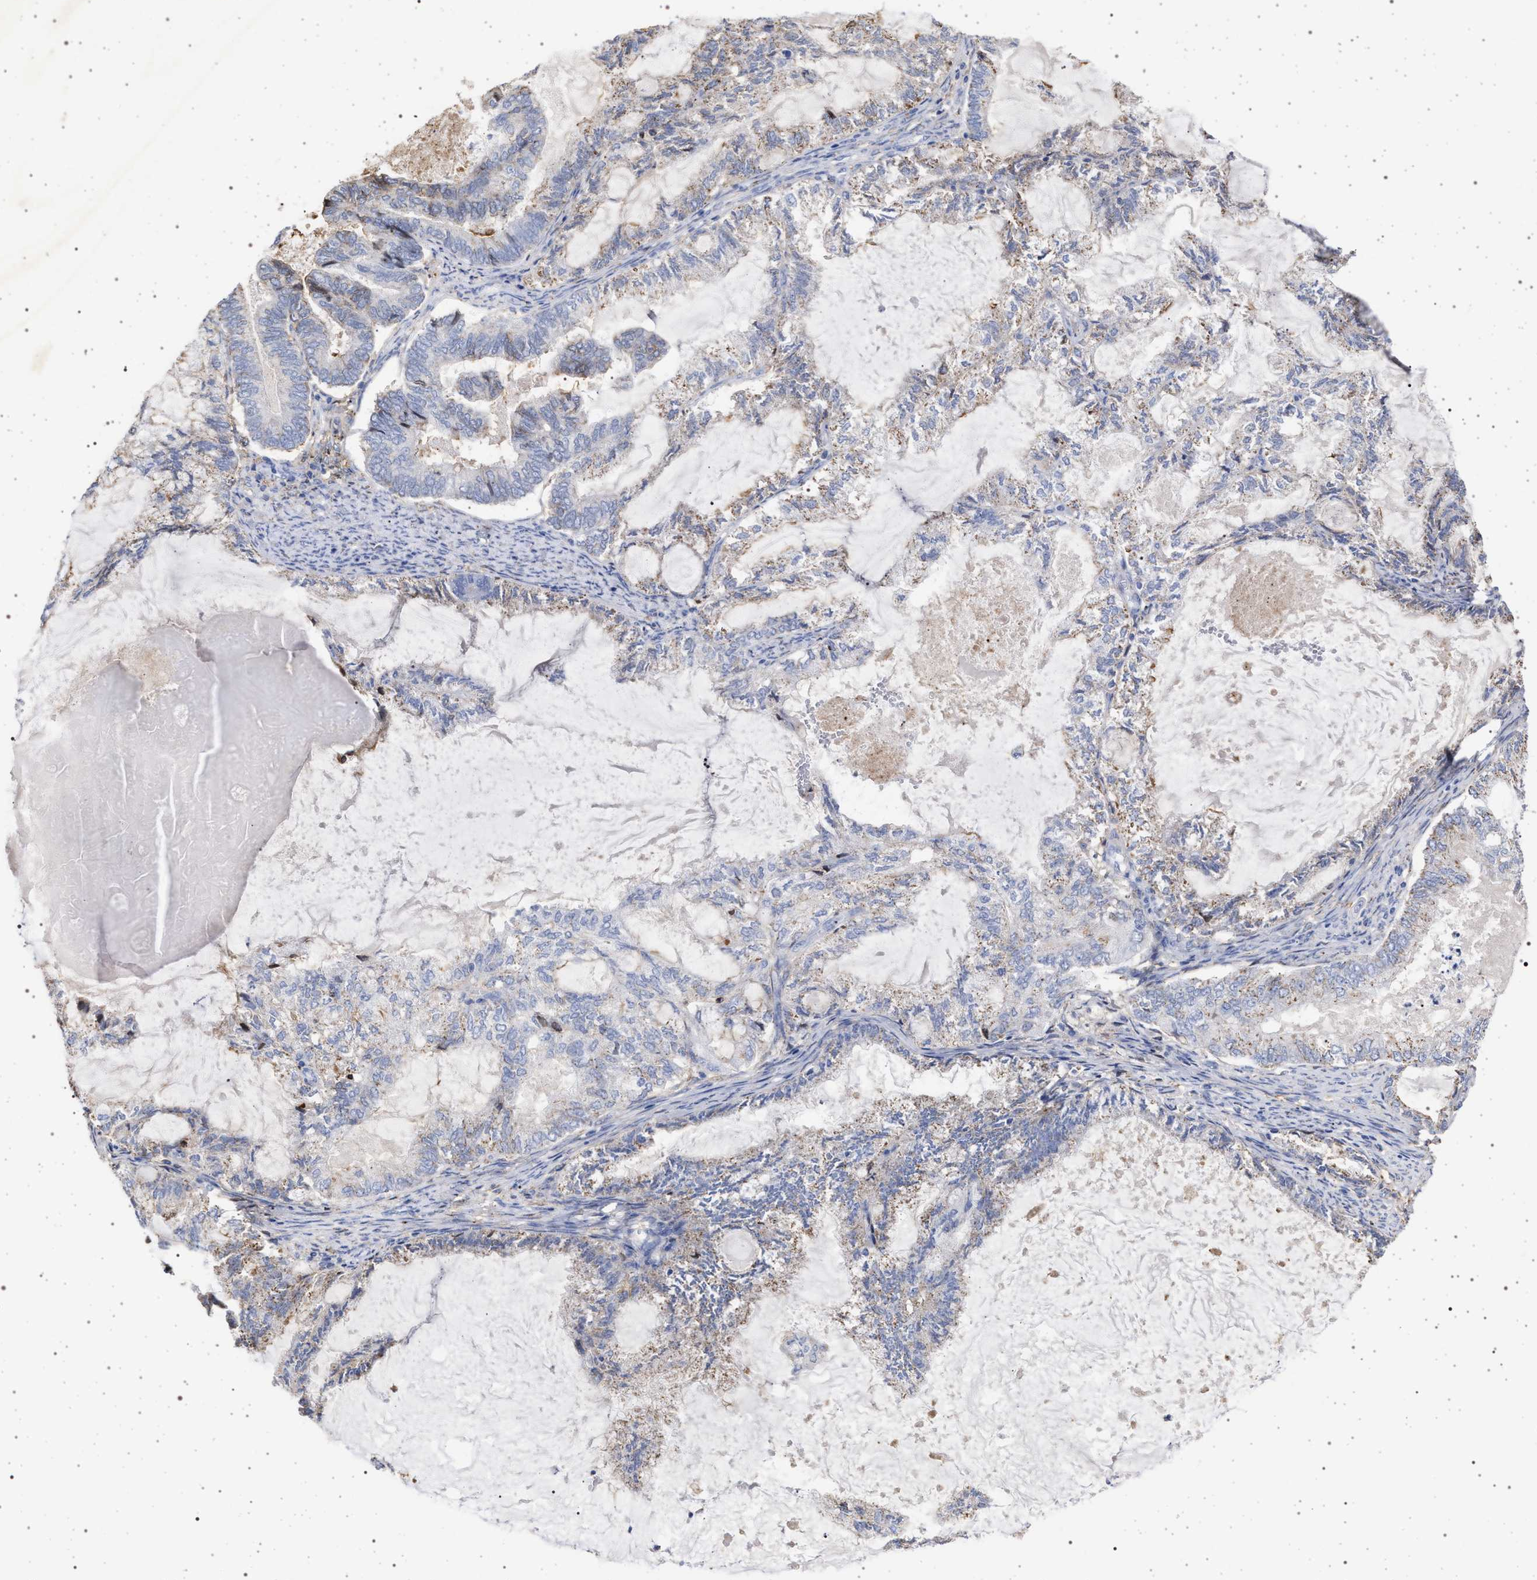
{"staining": {"intensity": "weak", "quantity": "<25%", "location": "cytoplasmic/membranous"}, "tissue": "endometrial cancer", "cell_type": "Tumor cells", "image_type": "cancer", "snomed": [{"axis": "morphology", "description": "Adenocarcinoma, NOS"}, {"axis": "topography", "description": "Endometrium"}], "caption": "Protein analysis of endometrial adenocarcinoma shows no significant positivity in tumor cells.", "gene": "PLG", "patient": {"sex": "female", "age": 86}}